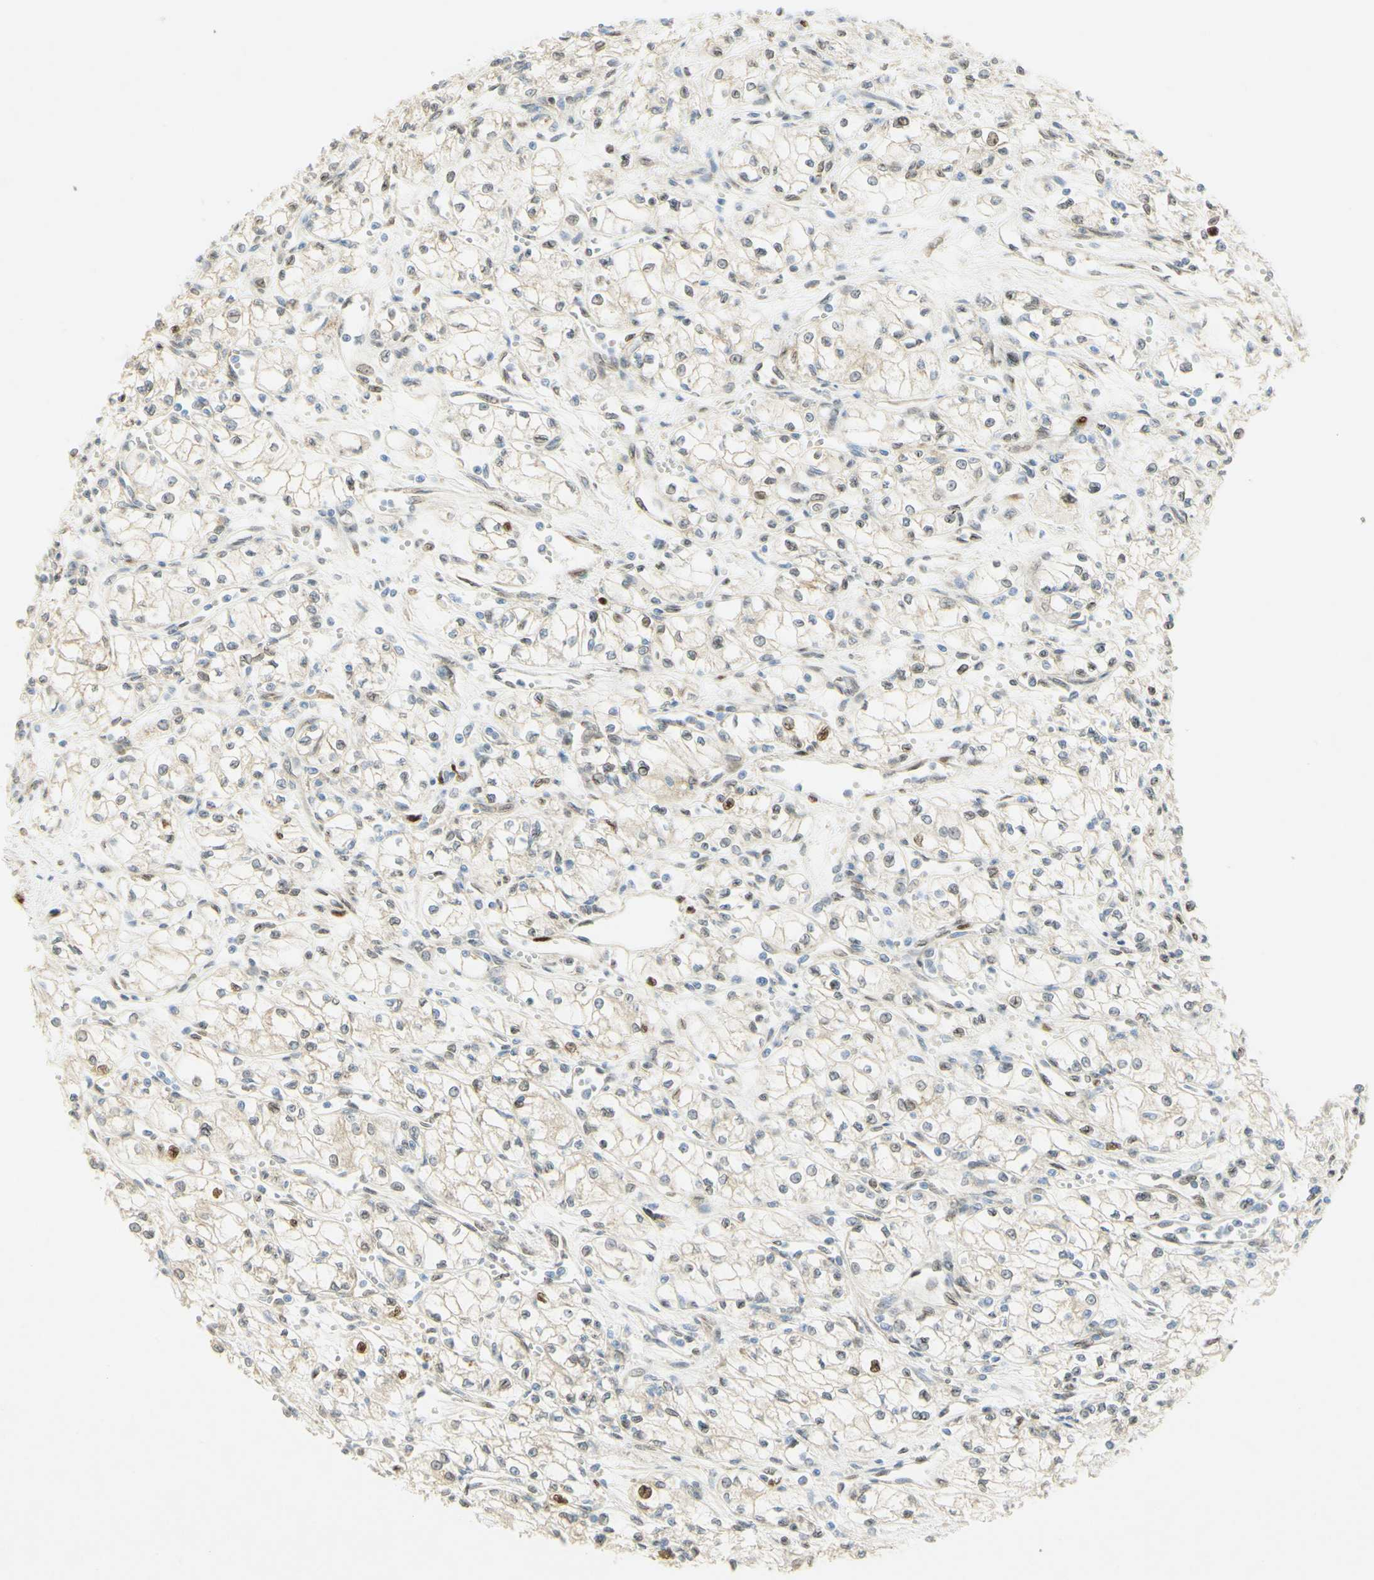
{"staining": {"intensity": "moderate", "quantity": "<25%", "location": "nuclear"}, "tissue": "renal cancer", "cell_type": "Tumor cells", "image_type": "cancer", "snomed": [{"axis": "morphology", "description": "Normal tissue, NOS"}, {"axis": "morphology", "description": "Adenocarcinoma, NOS"}, {"axis": "topography", "description": "Kidney"}], "caption": "Renal cancer was stained to show a protein in brown. There is low levels of moderate nuclear staining in about <25% of tumor cells.", "gene": "E2F1", "patient": {"sex": "male", "age": 59}}